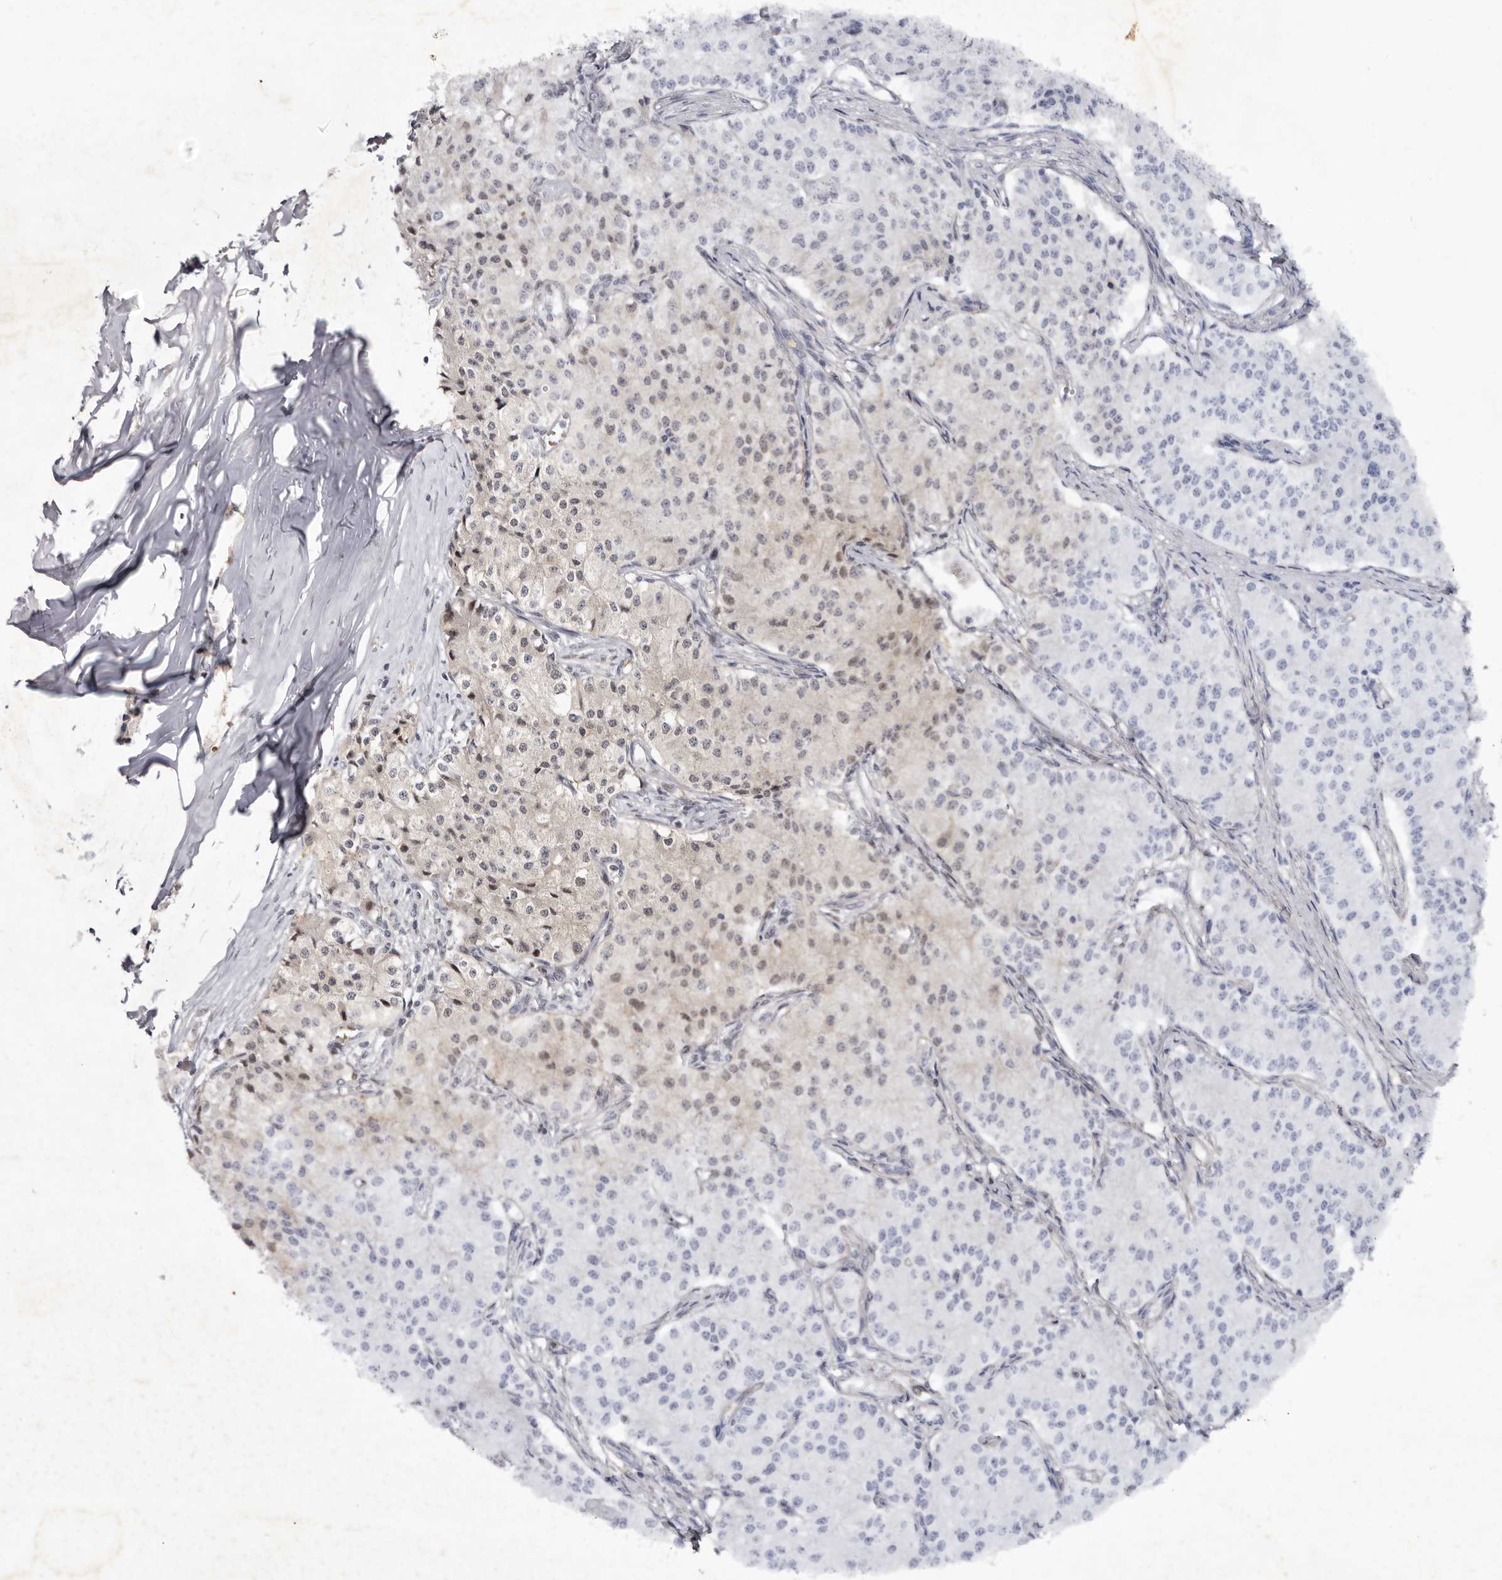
{"staining": {"intensity": "weak", "quantity": "<25%", "location": "cytoplasmic/membranous,nuclear"}, "tissue": "carcinoid", "cell_type": "Tumor cells", "image_type": "cancer", "snomed": [{"axis": "morphology", "description": "Carcinoid, malignant, NOS"}, {"axis": "topography", "description": "Colon"}], "caption": "Carcinoid (malignant) was stained to show a protein in brown. There is no significant staining in tumor cells.", "gene": "ABL1", "patient": {"sex": "female", "age": 52}}